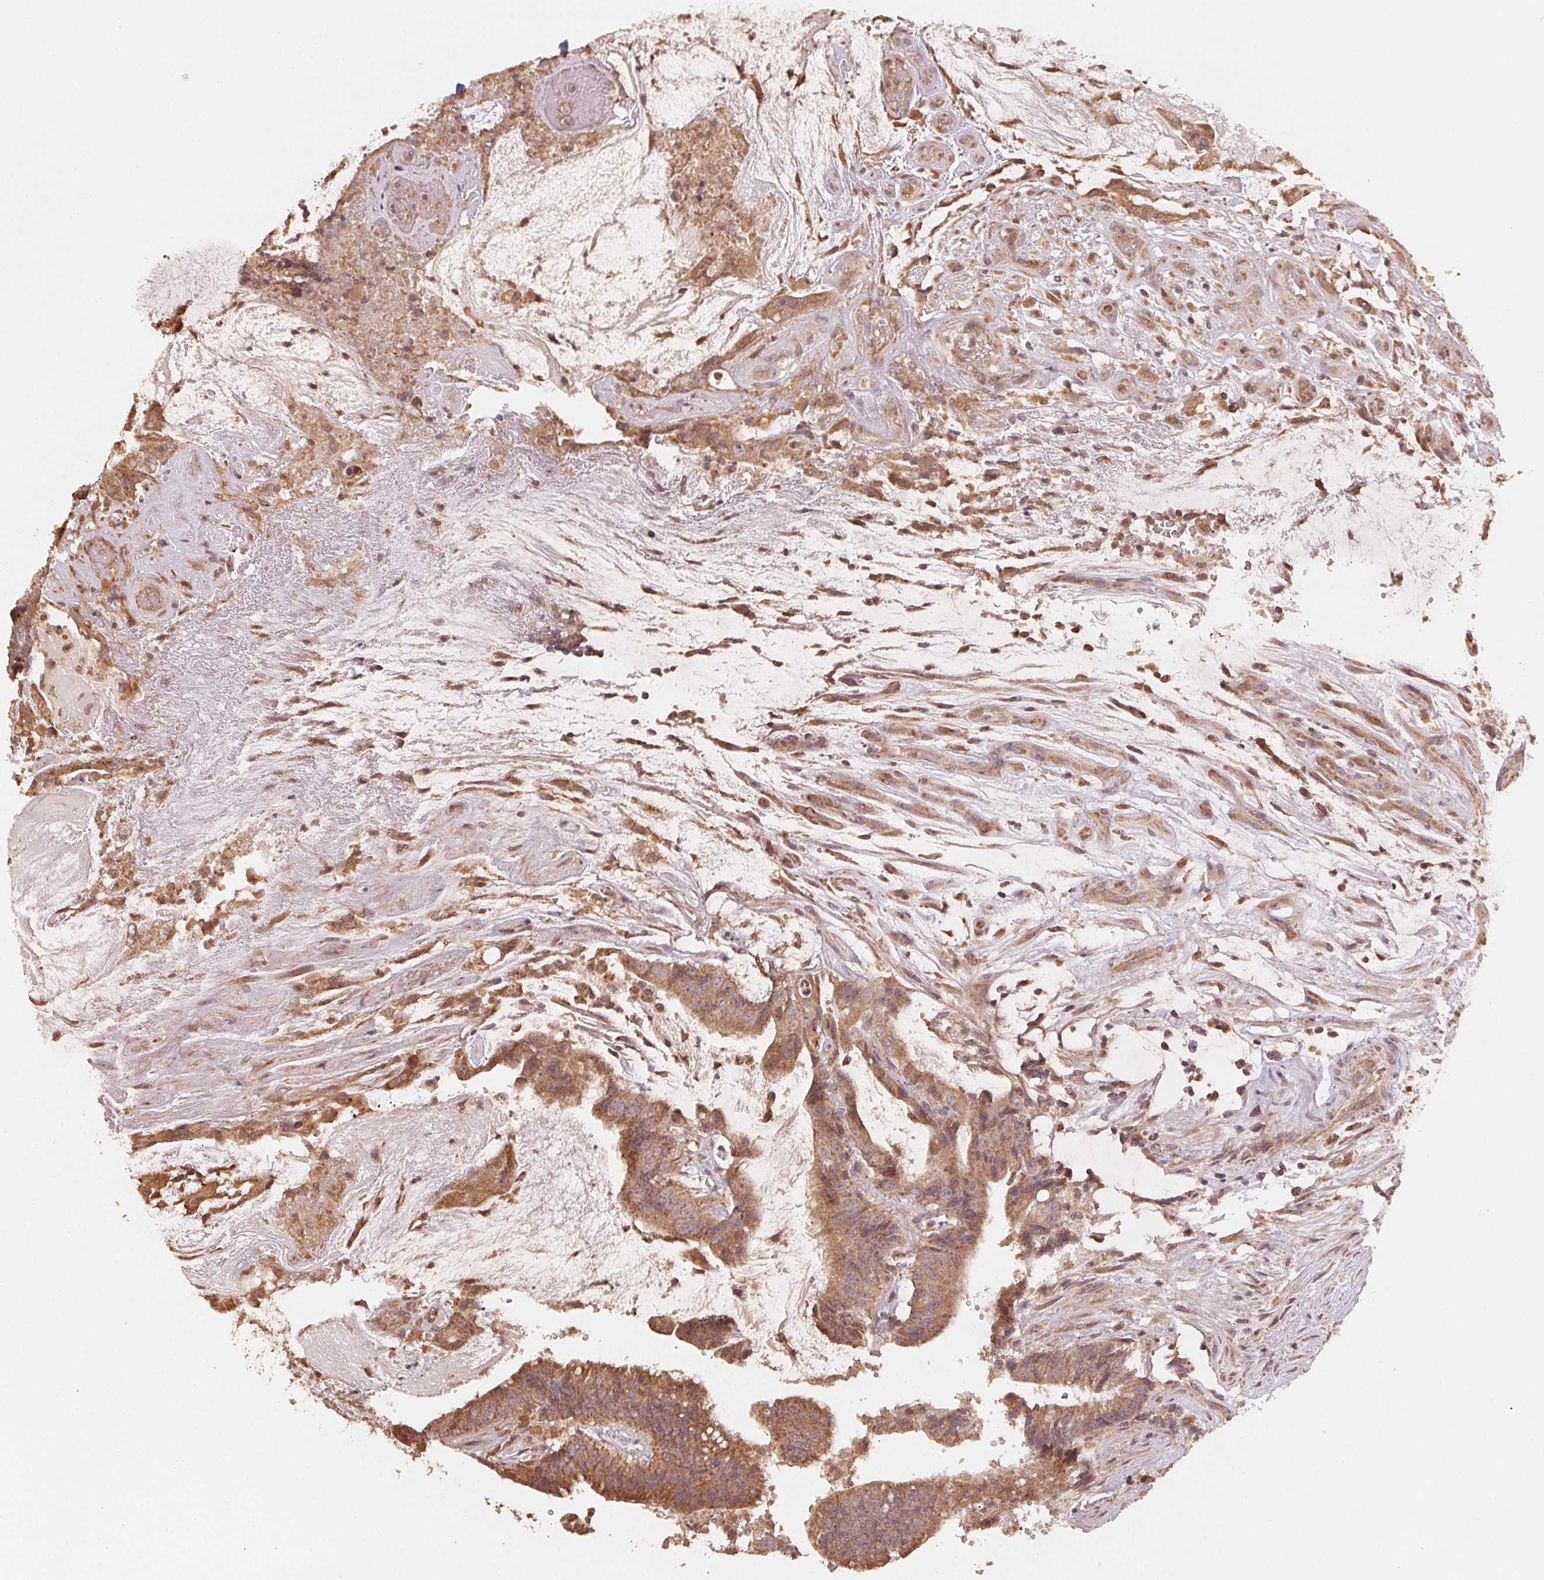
{"staining": {"intensity": "moderate", "quantity": ">75%", "location": "cytoplasmic/membranous"}, "tissue": "colorectal cancer", "cell_type": "Tumor cells", "image_type": "cancer", "snomed": [{"axis": "morphology", "description": "Adenocarcinoma, NOS"}, {"axis": "topography", "description": "Colon"}], "caption": "Colorectal cancer stained with a protein marker reveals moderate staining in tumor cells.", "gene": "WBP2", "patient": {"sex": "female", "age": 43}}